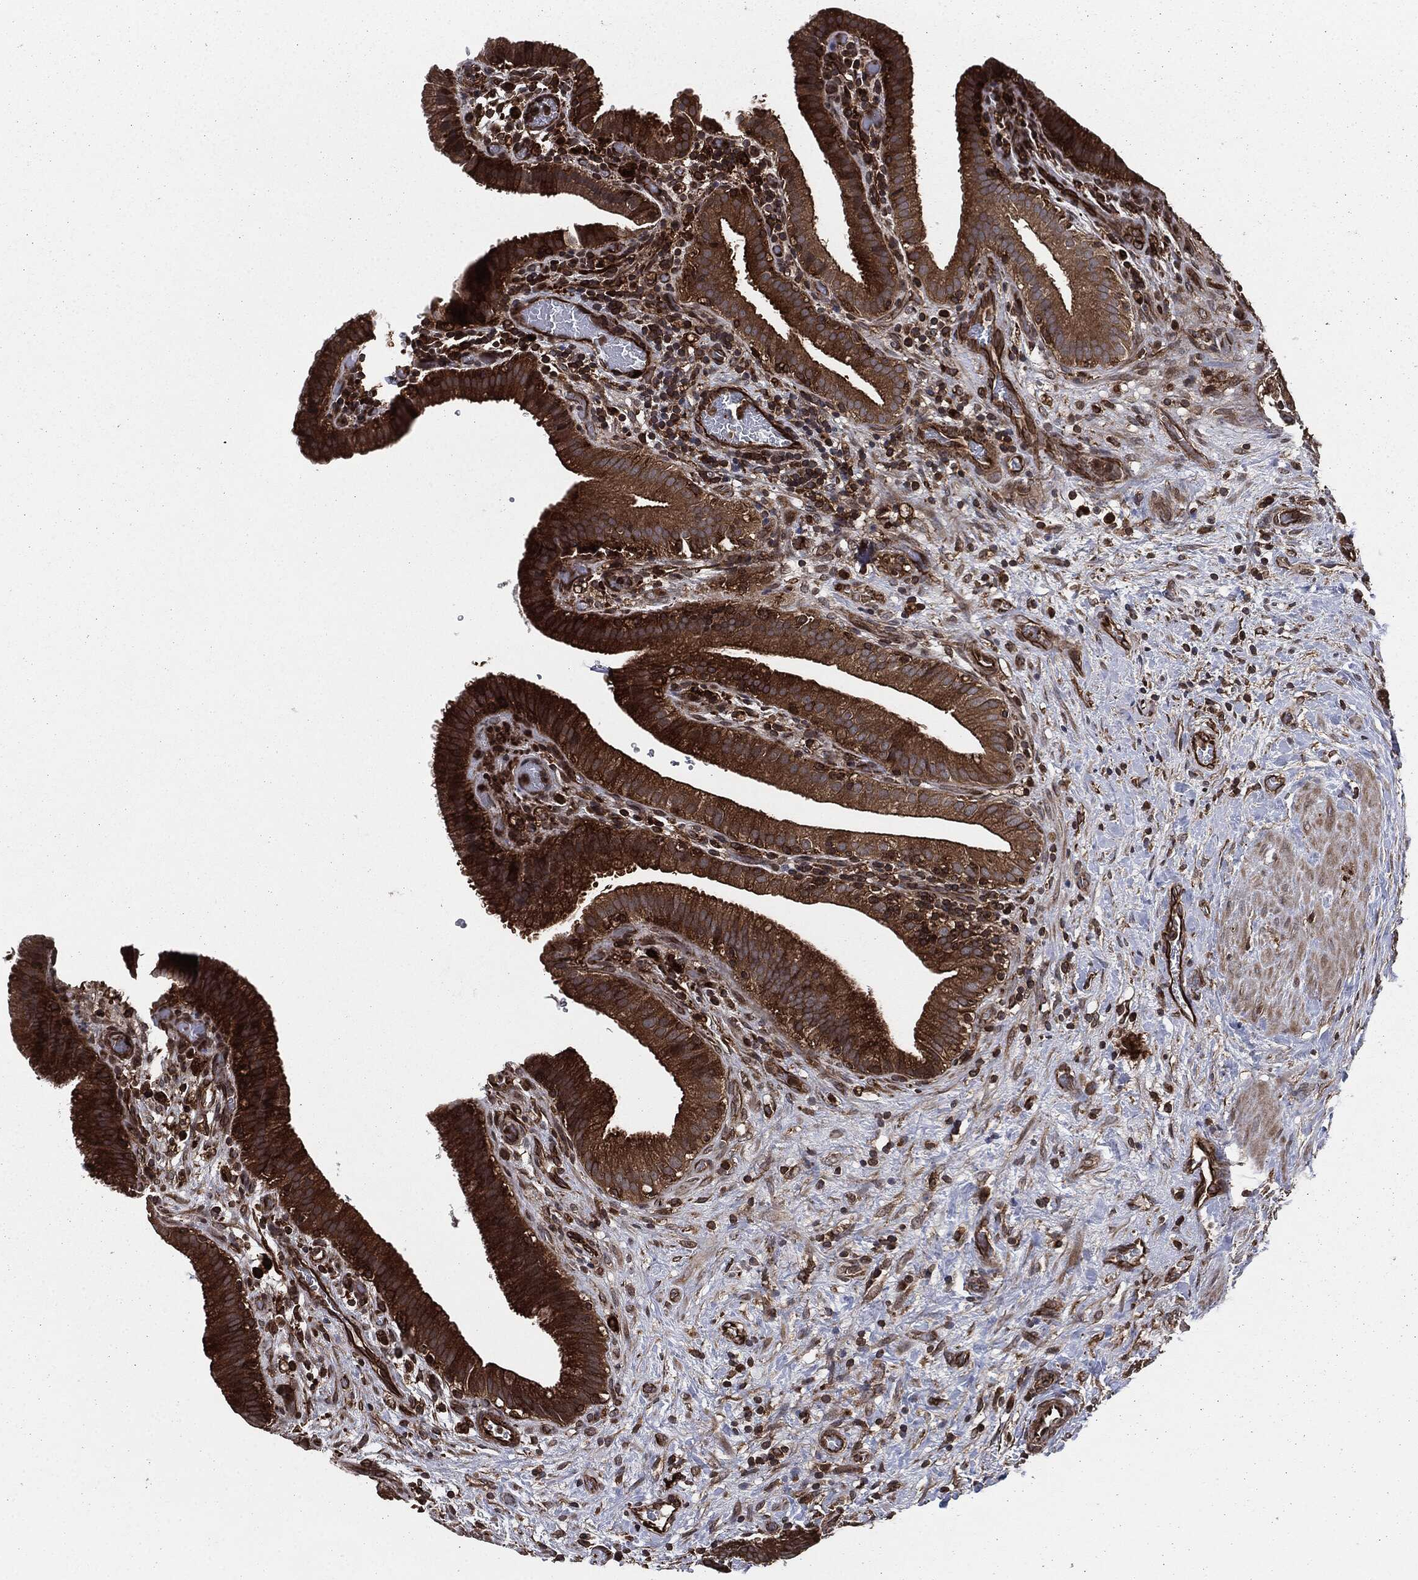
{"staining": {"intensity": "strong", "quantity": ">75%", "location": "cytoplasmic/membranous"}, "tissue": "gallbladder", "cell_type": "Glandular cells", "image_type": "normal", "snomed": [{"axis": "morphology", "description": "Normal tissue, NOS"}, {"axis": "topography", "description": "Gallbladder"}], "caption": "Immunohistochemical staining of benign human gallbladder exhibits strong cytoplasmic/membranous protein staining in about >75% of glandular cells. (brown staining indicates protein expression, while blue staining denotes nuclei).", "gene": "RAP1GDS1", "patient": {"sex": "male", "age": 62}}